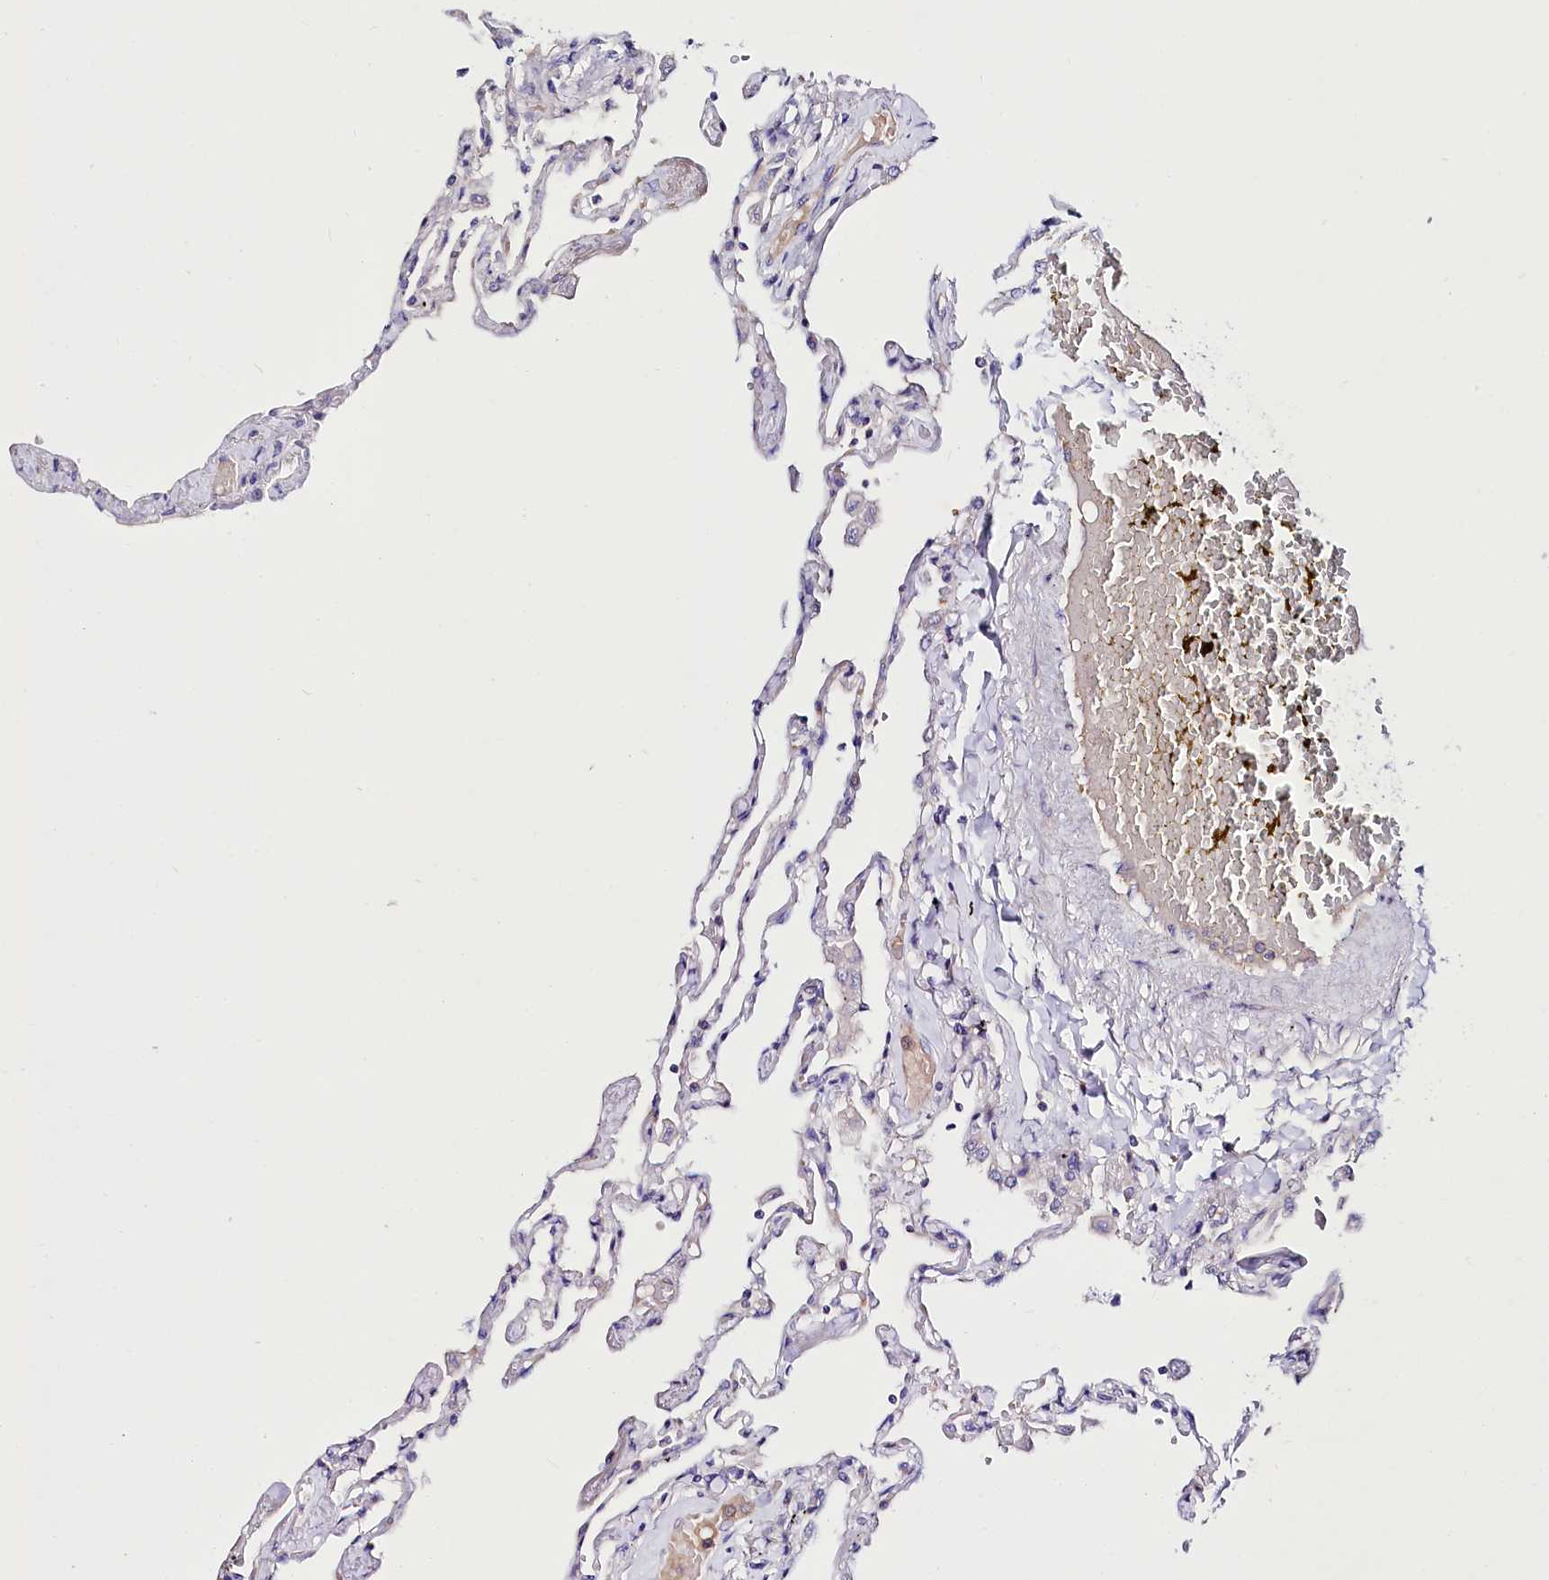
{"staining": {"intensity": "negative", "quantity": "none", "location": "none"}, "tissue": "lung", "cell_type": "Alveolar cells", "image_type": "normal", "snomed": [{"axis": "morphology", "description": "Normal tissue, NOS"}, {"axis": "topography", "description": "Lung"}], "caption": "Immunohistochemical staining of unremarkable human lung displays no significant staining in alveolar cells.", "gene": "ABHD5", "patient": {"sex": "female", "age": 67}}